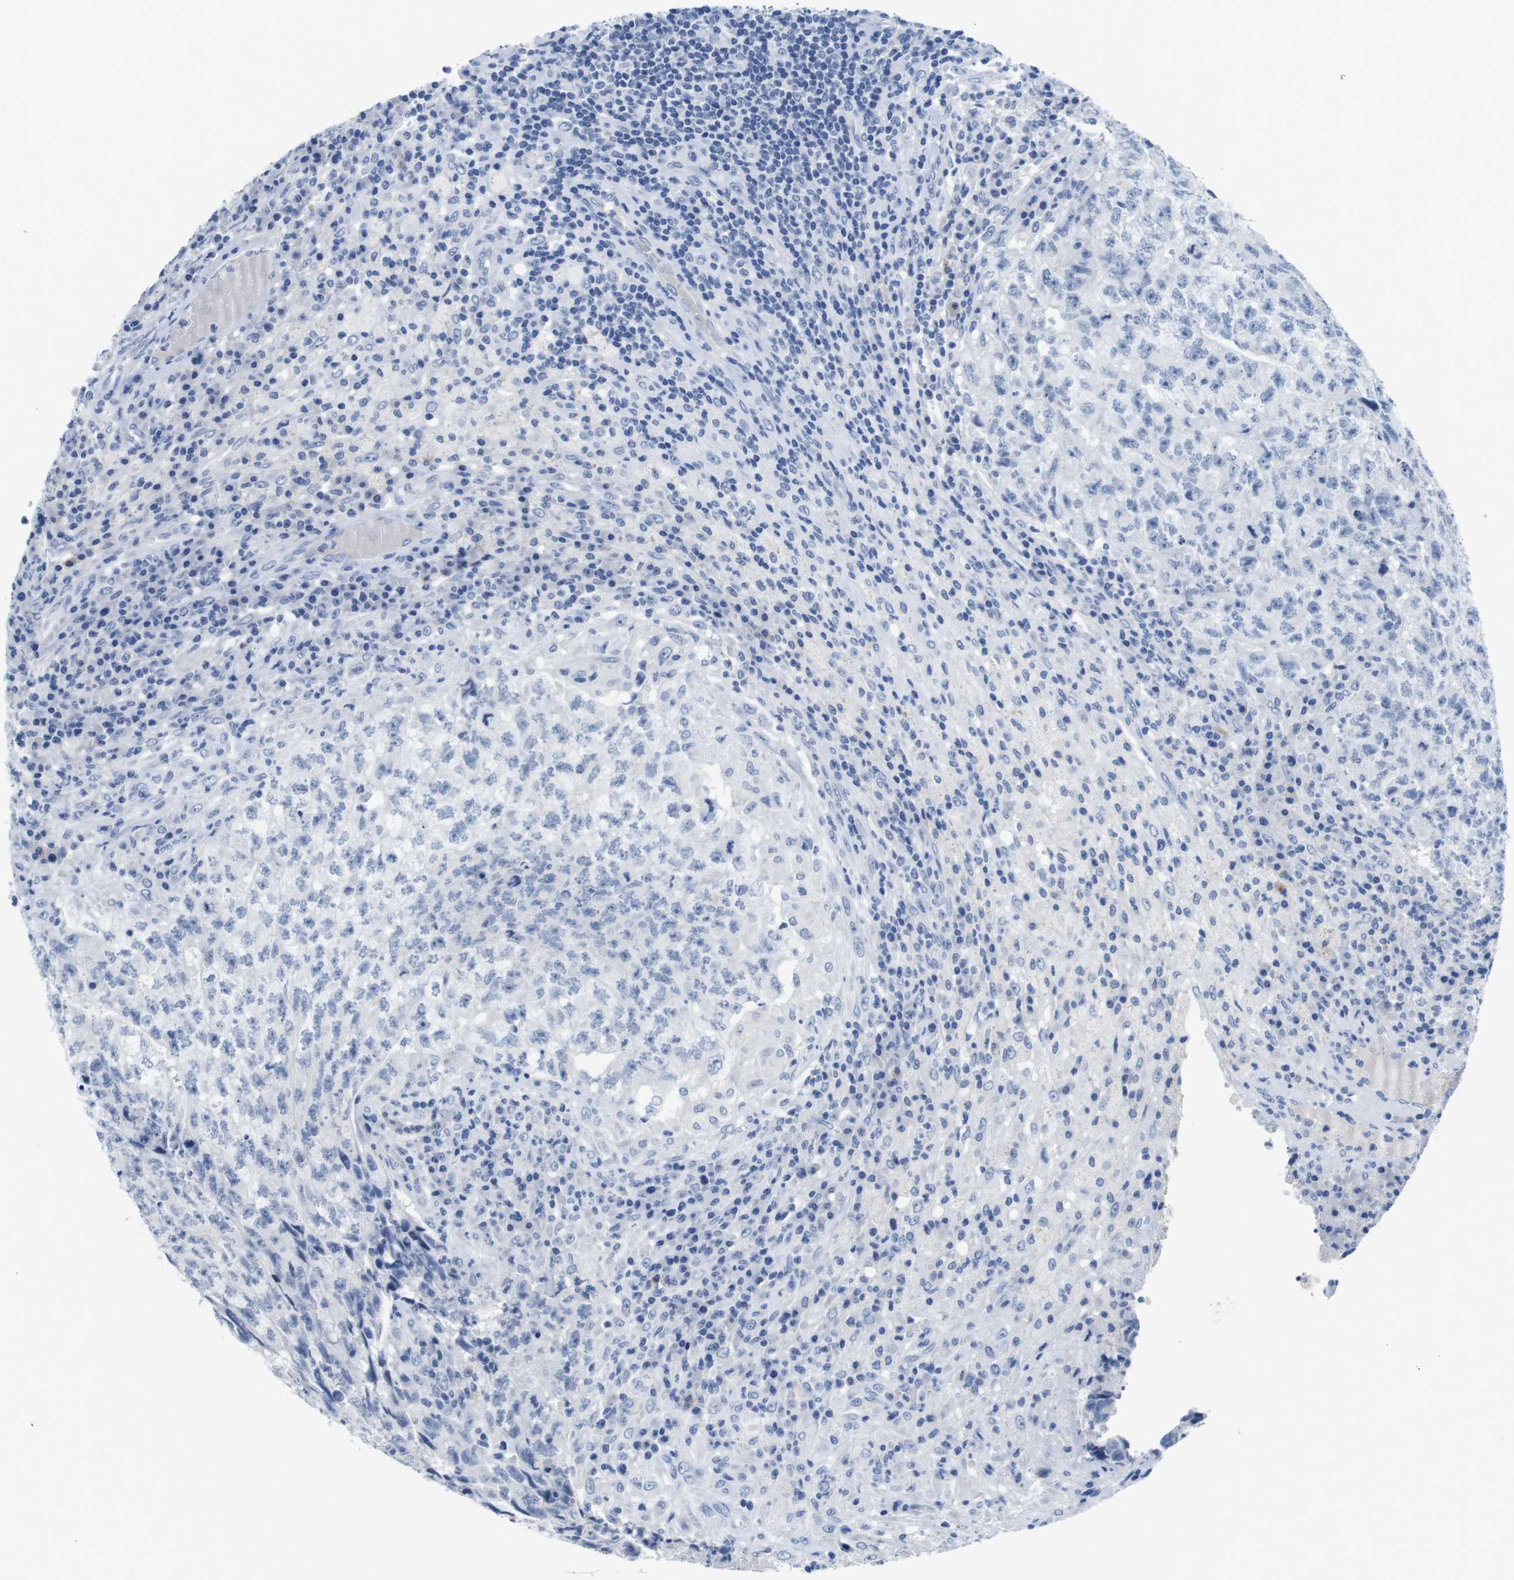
{"staining": {"intensity": "negative", "quantity": "none", "location": "none"}, "tissue": "testis cancer", "cell_type": "Tumor cells", "image_type": "cancer", "snomed": [{"axis": "morphology", "description": "Necrosis, NOS"}, {"axis": "morphology", "description": "Carcinoma, Embryonal, NOS"}, {"axis": "topography", "description": "Testis"}], "caption": "DAB immunohistochemical staining of human testis cancer (embryonal carcinoma) reveals no significant staining in tumor cells. (Stains: DAB immunohistochemistry with hematoxylin counter stain, Microscopy: brightfield microscopy at high magnification).", "gene": "MAP6", "patient": {"sex": "male", "age": 19}}